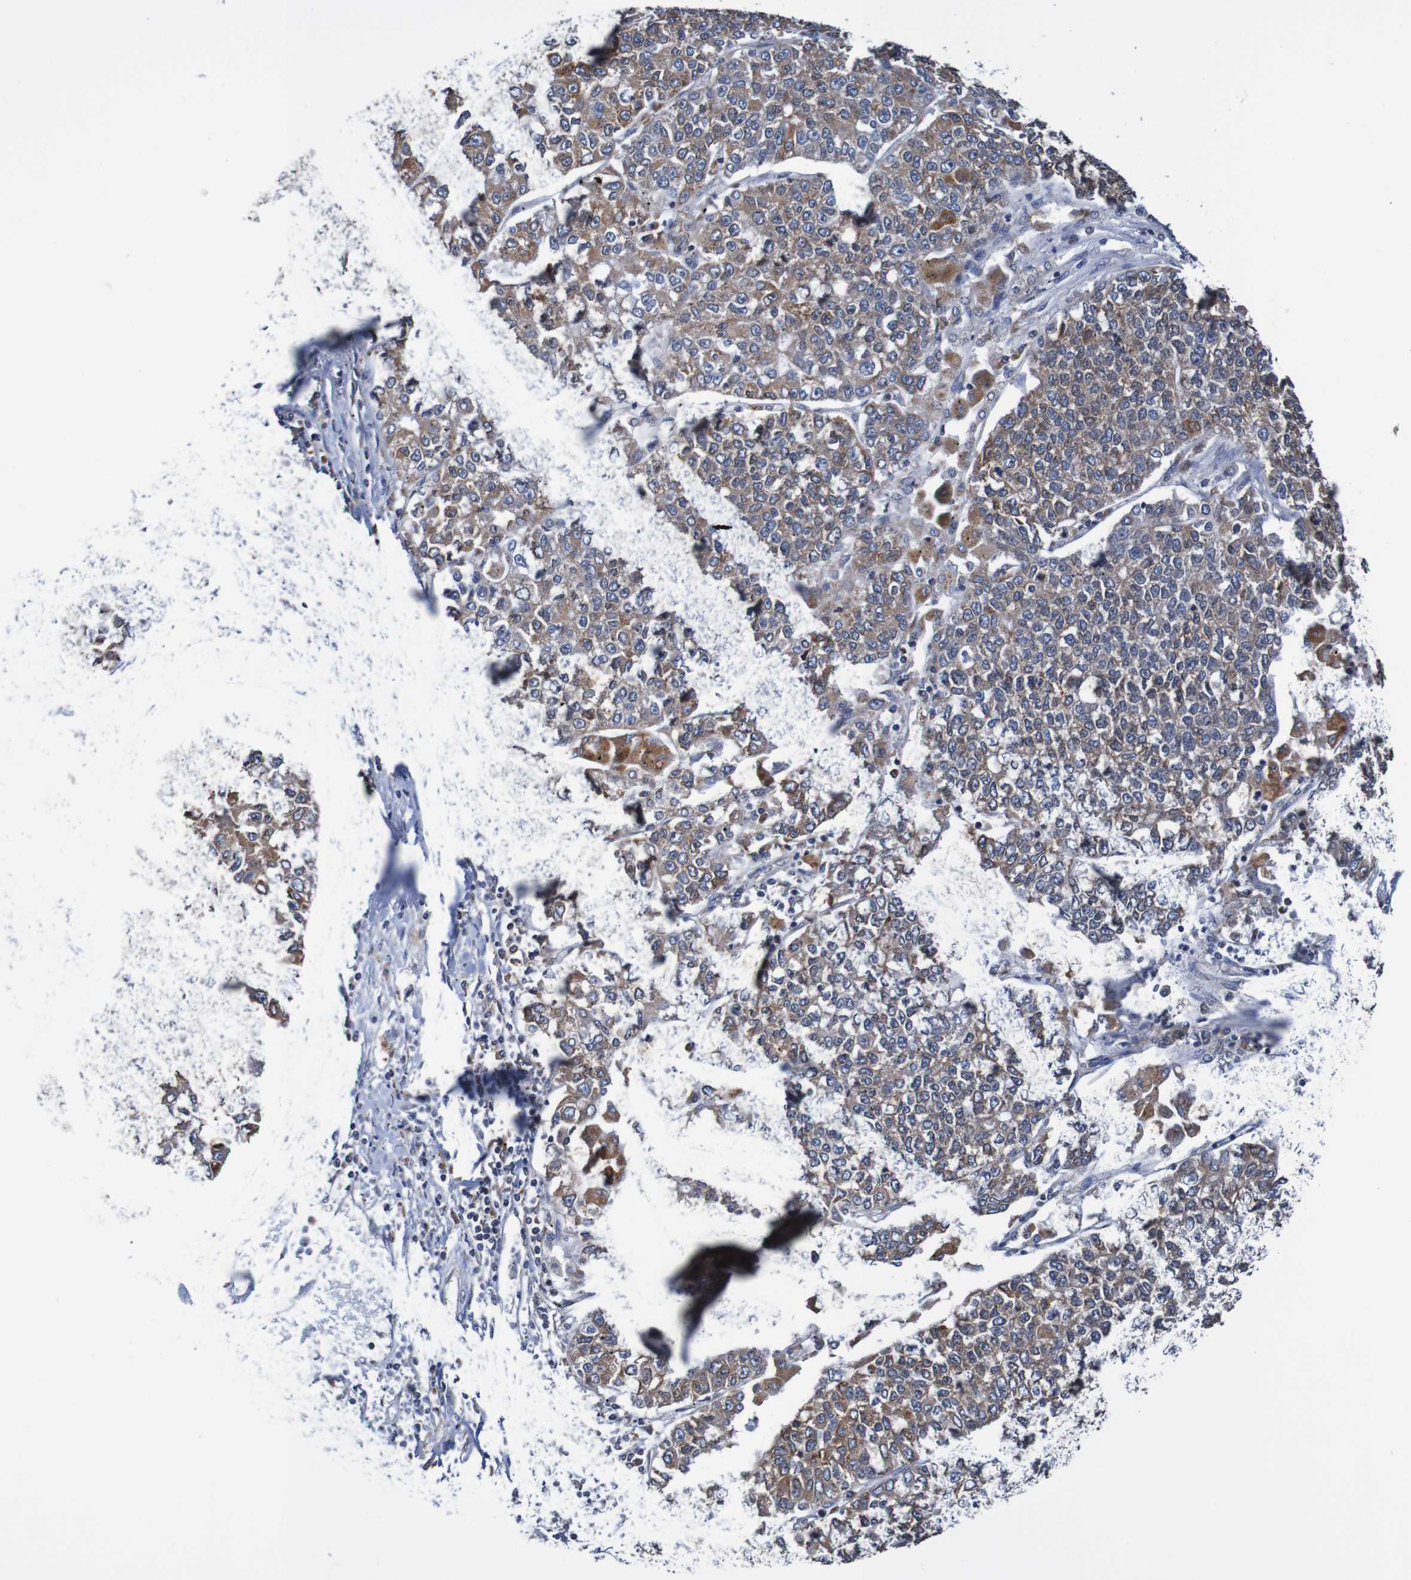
{"staining": {"intensity": "moderate", "quantity": ">75%", "location": "cytoplasmic/membranous"}, "tissue": "lung cancer", "cell_type": "Tumor cells", "image_type": "cancer", "snomed": [{"axis": "morphology", "description": "Adenocarcinoma, NOS"}, {"axis": "topography", "description": "Lung"}], "caption": "Human lung cancer (adenocarcinoma) stained with a brown dye displays moderate cytoplasmic/membranous positive staining in about >75% of tumor cells.", "gene": "FIBP", "patient": {"sex": "male", "age": 49}}